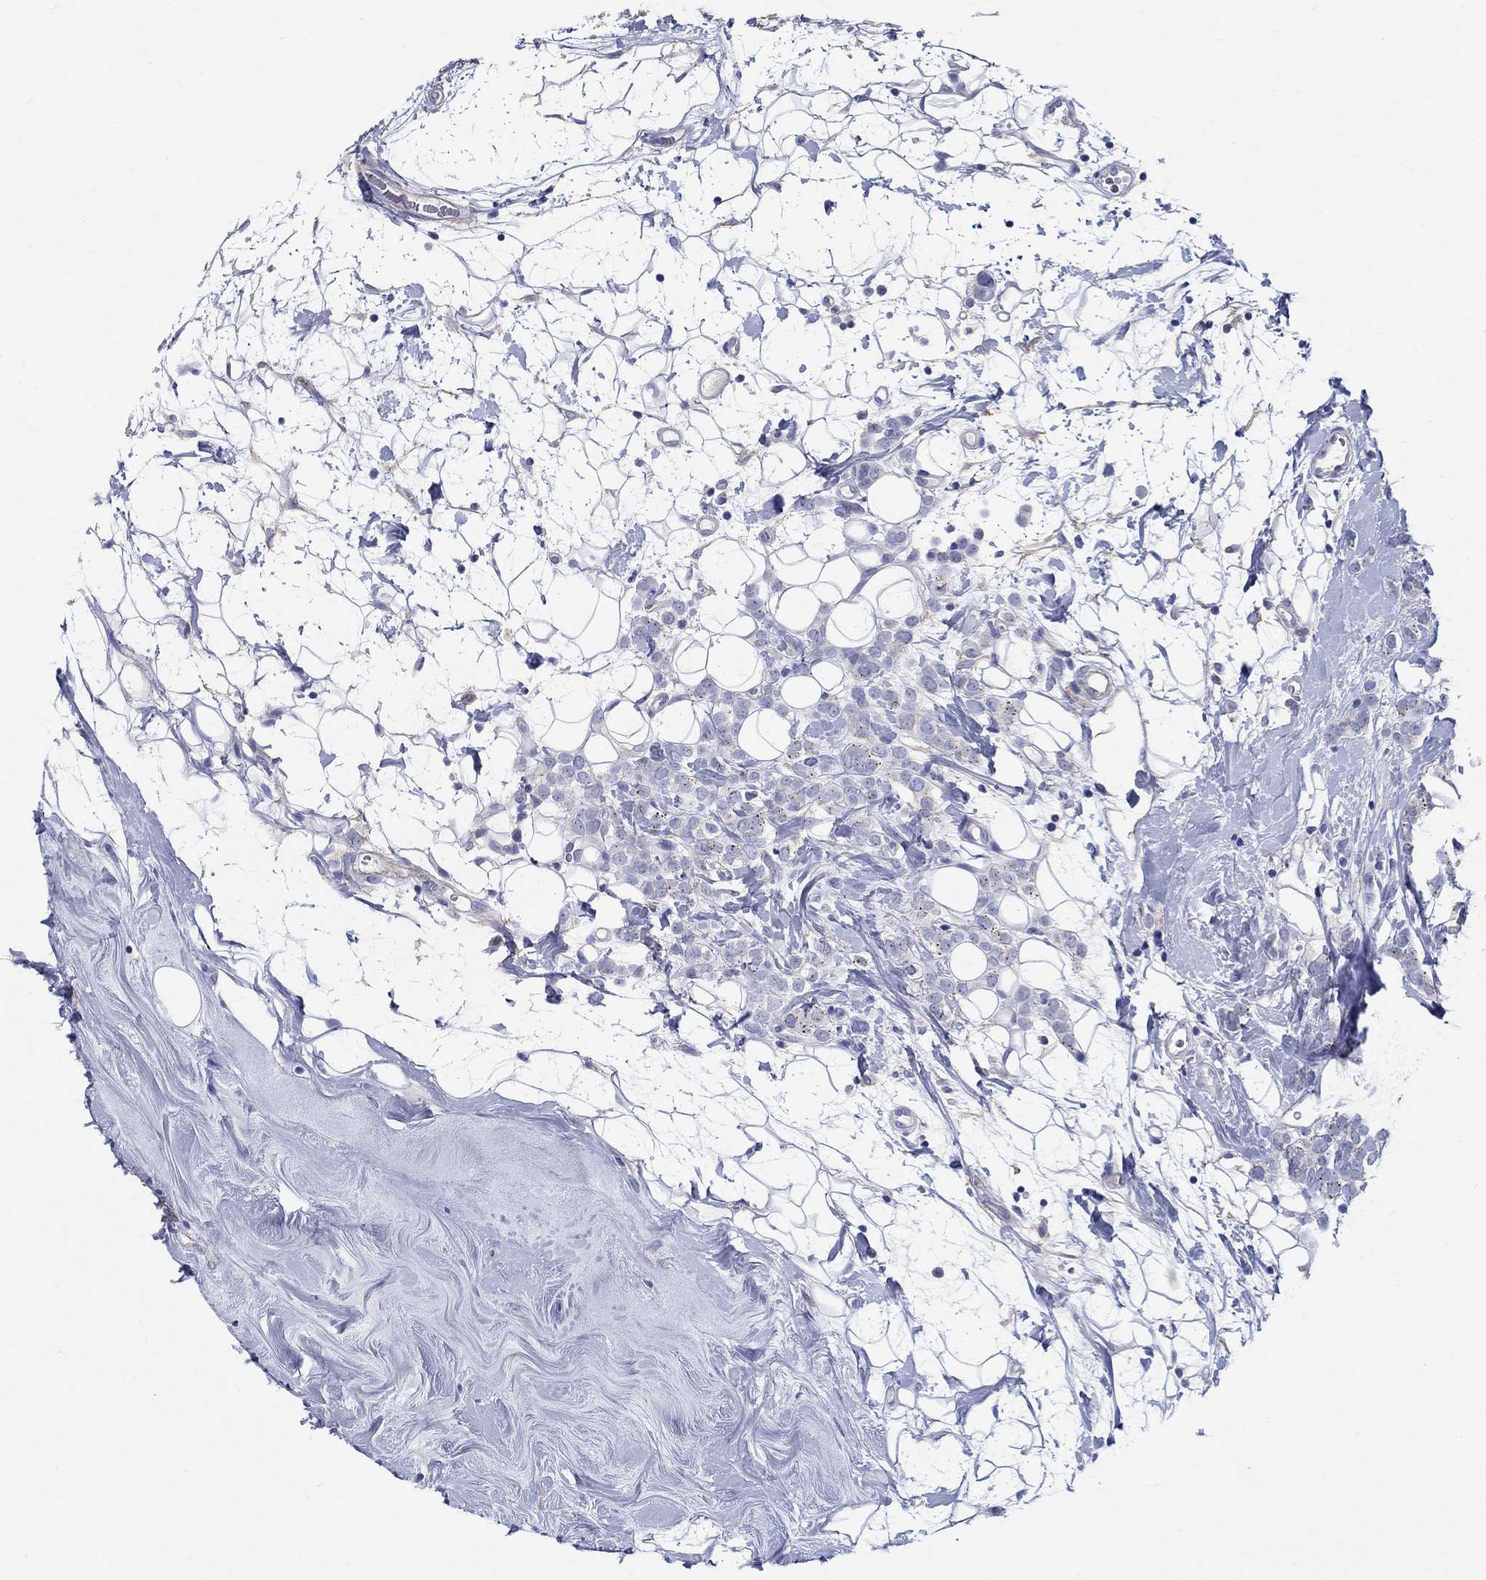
{"staining": {"intensity": "moderate", "quantity": "<25%", "location": "cytoplasmic/membranous"}, "tissue": "breast cancer", "cell_type": "Tumor cells", "image_type": "cancer", "snomed": [{"axis": "morphology", "description": "Lobular carcinoma"}, {"axis": "topography", "description": "Breast"}], "caption": "Breast lobular carcinoma was stained to show a protein in brown. There is low levels of moderate cytoplasmic/membranous staining in approximately <25% of tumor cells. Nuclei are stained in blue.", "gene": "SOX2", "patient": {"sex": "female", "age": 49}}